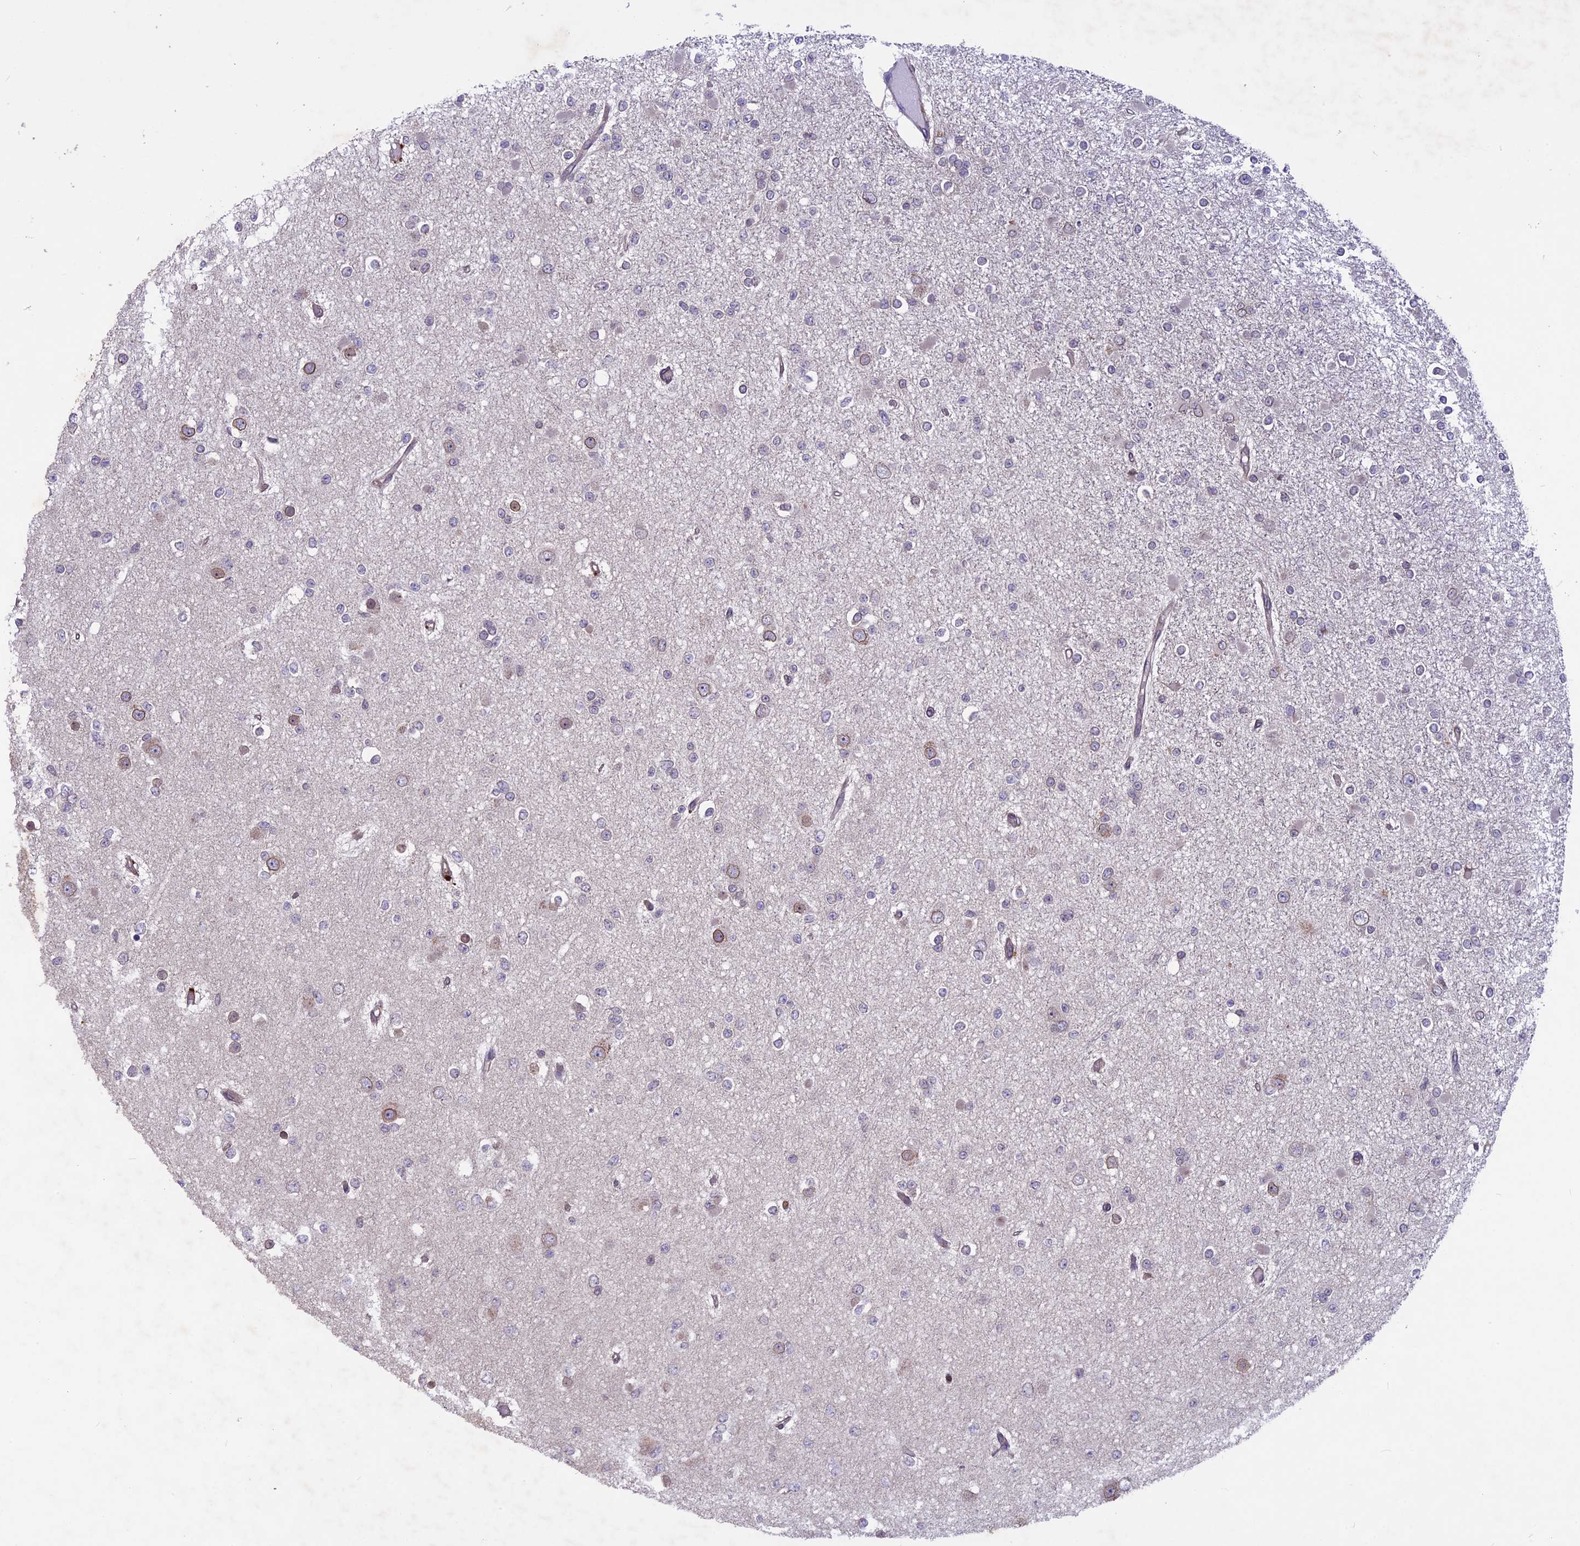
{"staining": {"intensity": "negative", "quantity": "none", "location": "none"}, "tissue": "glioma", "cell_type": "Tumor cells", "image_type": "cancer", "snomed": [{"axis": "morphology", "description": "Glioma, malignant, Low grade"}, {"axis": "topography", "description": "Brain"}], "caption": "DAB immunohistochemical staining of glioma demonstrates no significant positivity in tumor cells.", "gene": "CCDC125", "patient": {"sex": "female", "age": 22}}